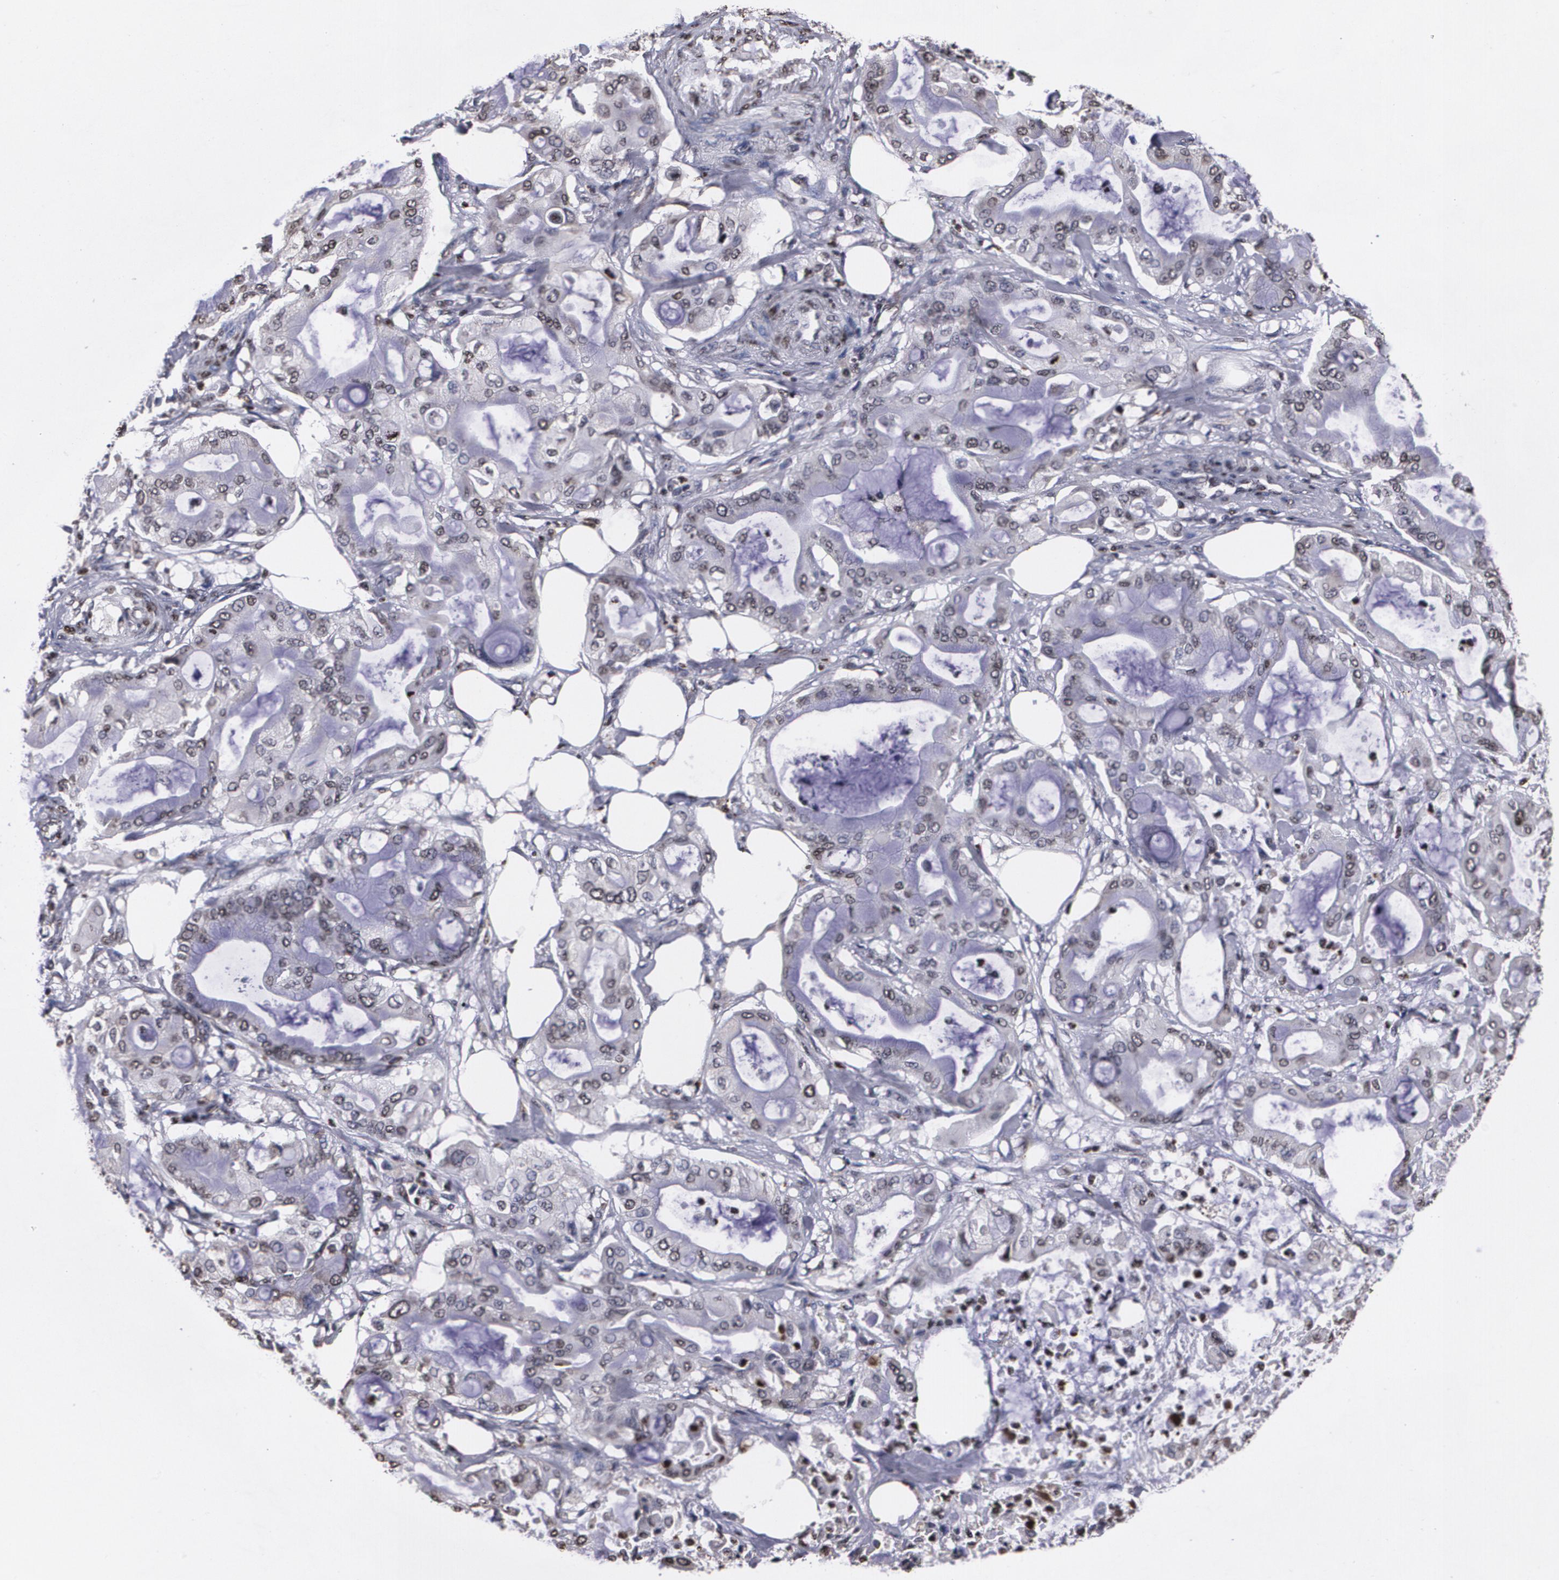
{"staining": {"intensity": "negative", "quantity": "none", "location": "none"}, "tissue": "pancreatic cancer", "cell_type": "Tumor cells", "image_type": "cancer", "snomed": [{"axis": "morphology", "description": "Adenocarcinoma, NOS"}, {"axis": "morphology", "description": "Adenocarcinoma, metastatic, NOS"}, {"axis": "topography", "description": "Lymph node"}, {"axis": "topography", "description": "Pancreas"}, {"axis": "topography", "description": "Duodenum"}], "caption": "High magnification brightfield microscopy of metastatic adenocarcinoma (pancreatic) stained with DAB (brown) and counterstained with hematoxylin (blue): tumor cells show no significant positivity.", "gene": "MVP", "patient": {"sex": "female", "age": 64}}